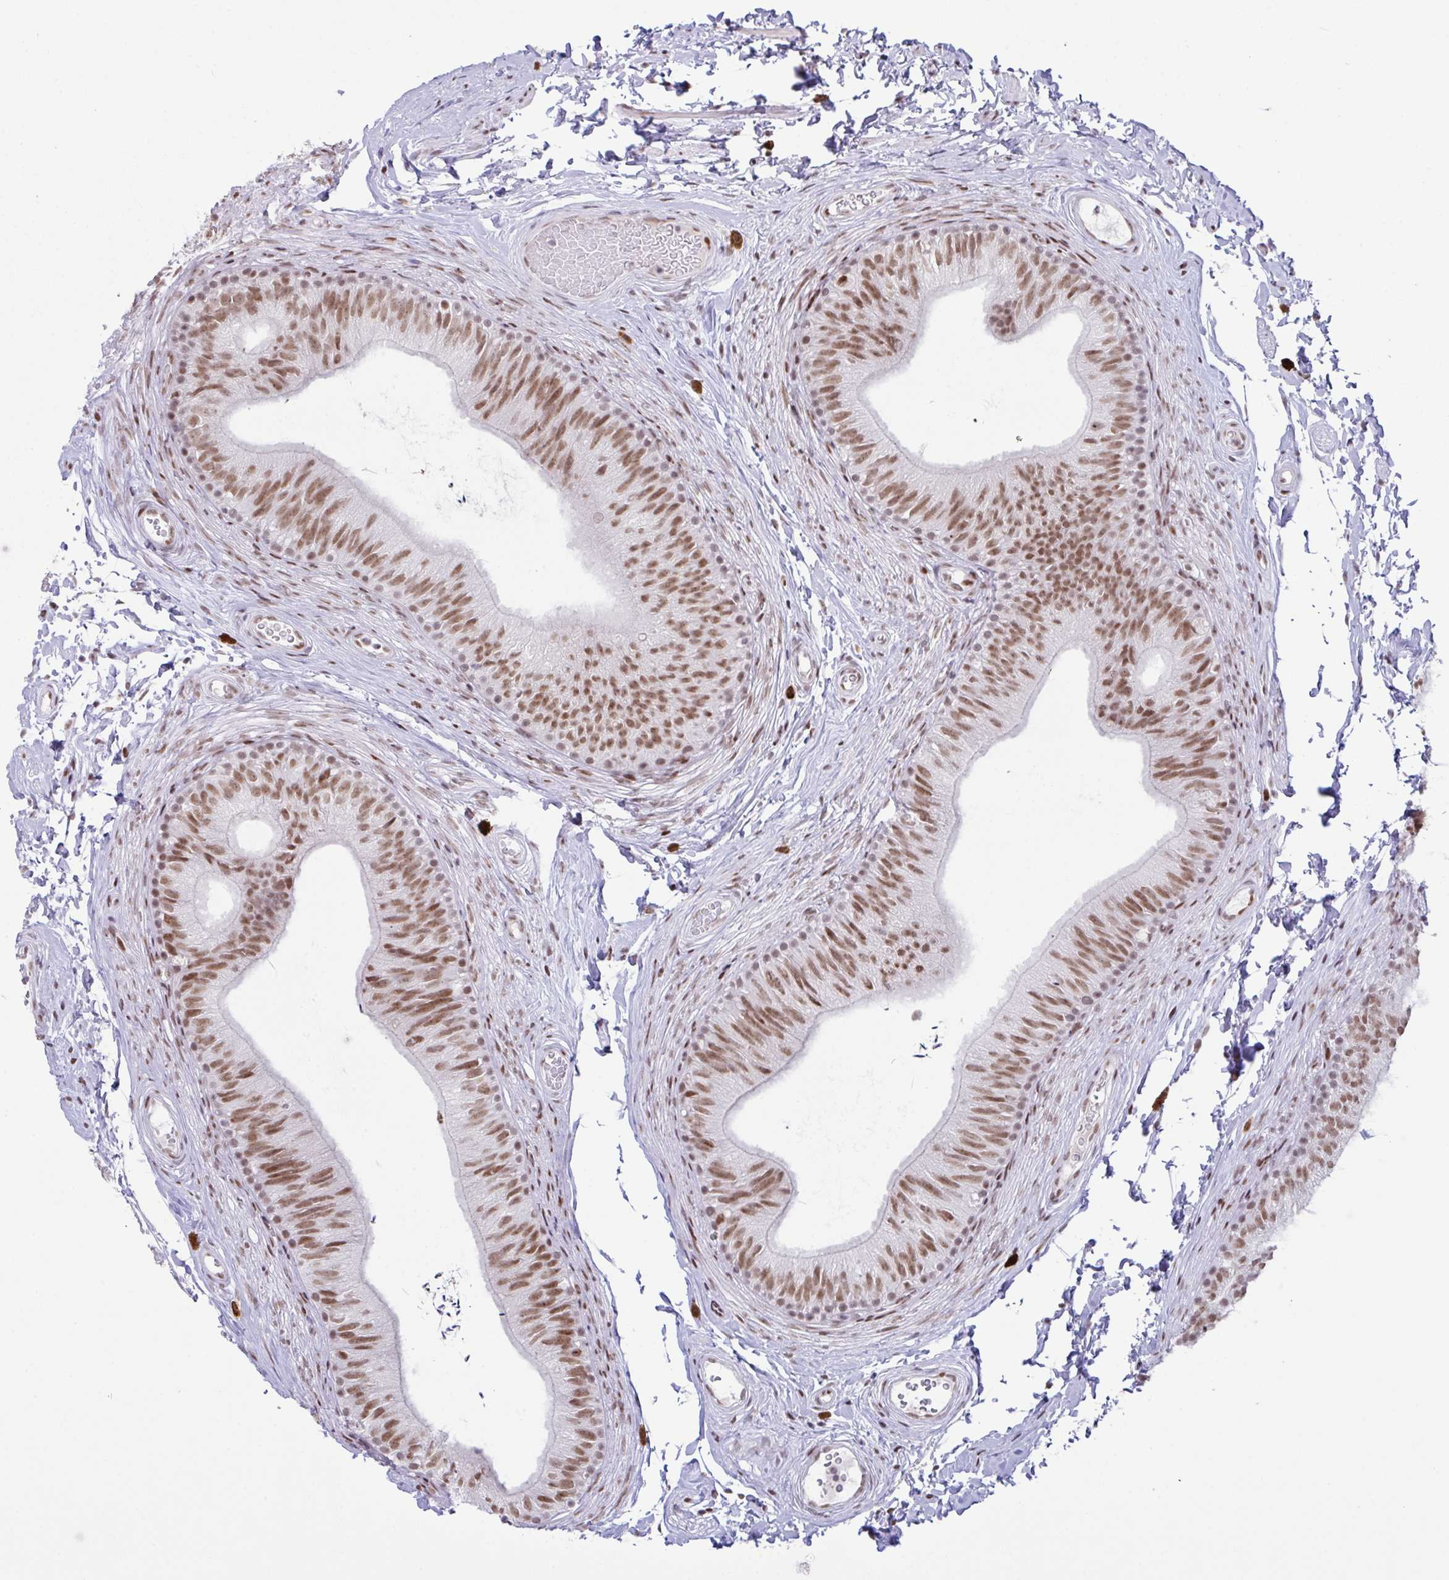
{"staining": {"intensity": "moderate", "quantity": ">75%", "location": "nuclear"}, "tissue": "epididymis", "cell_type": "Glandular cells", "image_type": "normal", "snomed": [{"axis": "morphology", "description": "Normal tissue, NOS"}, {"axis": "topography", "description": "Epididymis, spermatic cord, NOS"}, {"axis": "topography", "description": "Epididymis"}, {"axis": "topography", "description": "Peripheral nerve tissue"}], "caption": "Protein staining of benign epididymis shows moderate nuclear staining in approximately >75% of glandular cells.", "gene": "CLP1", "patient": {"sex": "male", "age": 29}}